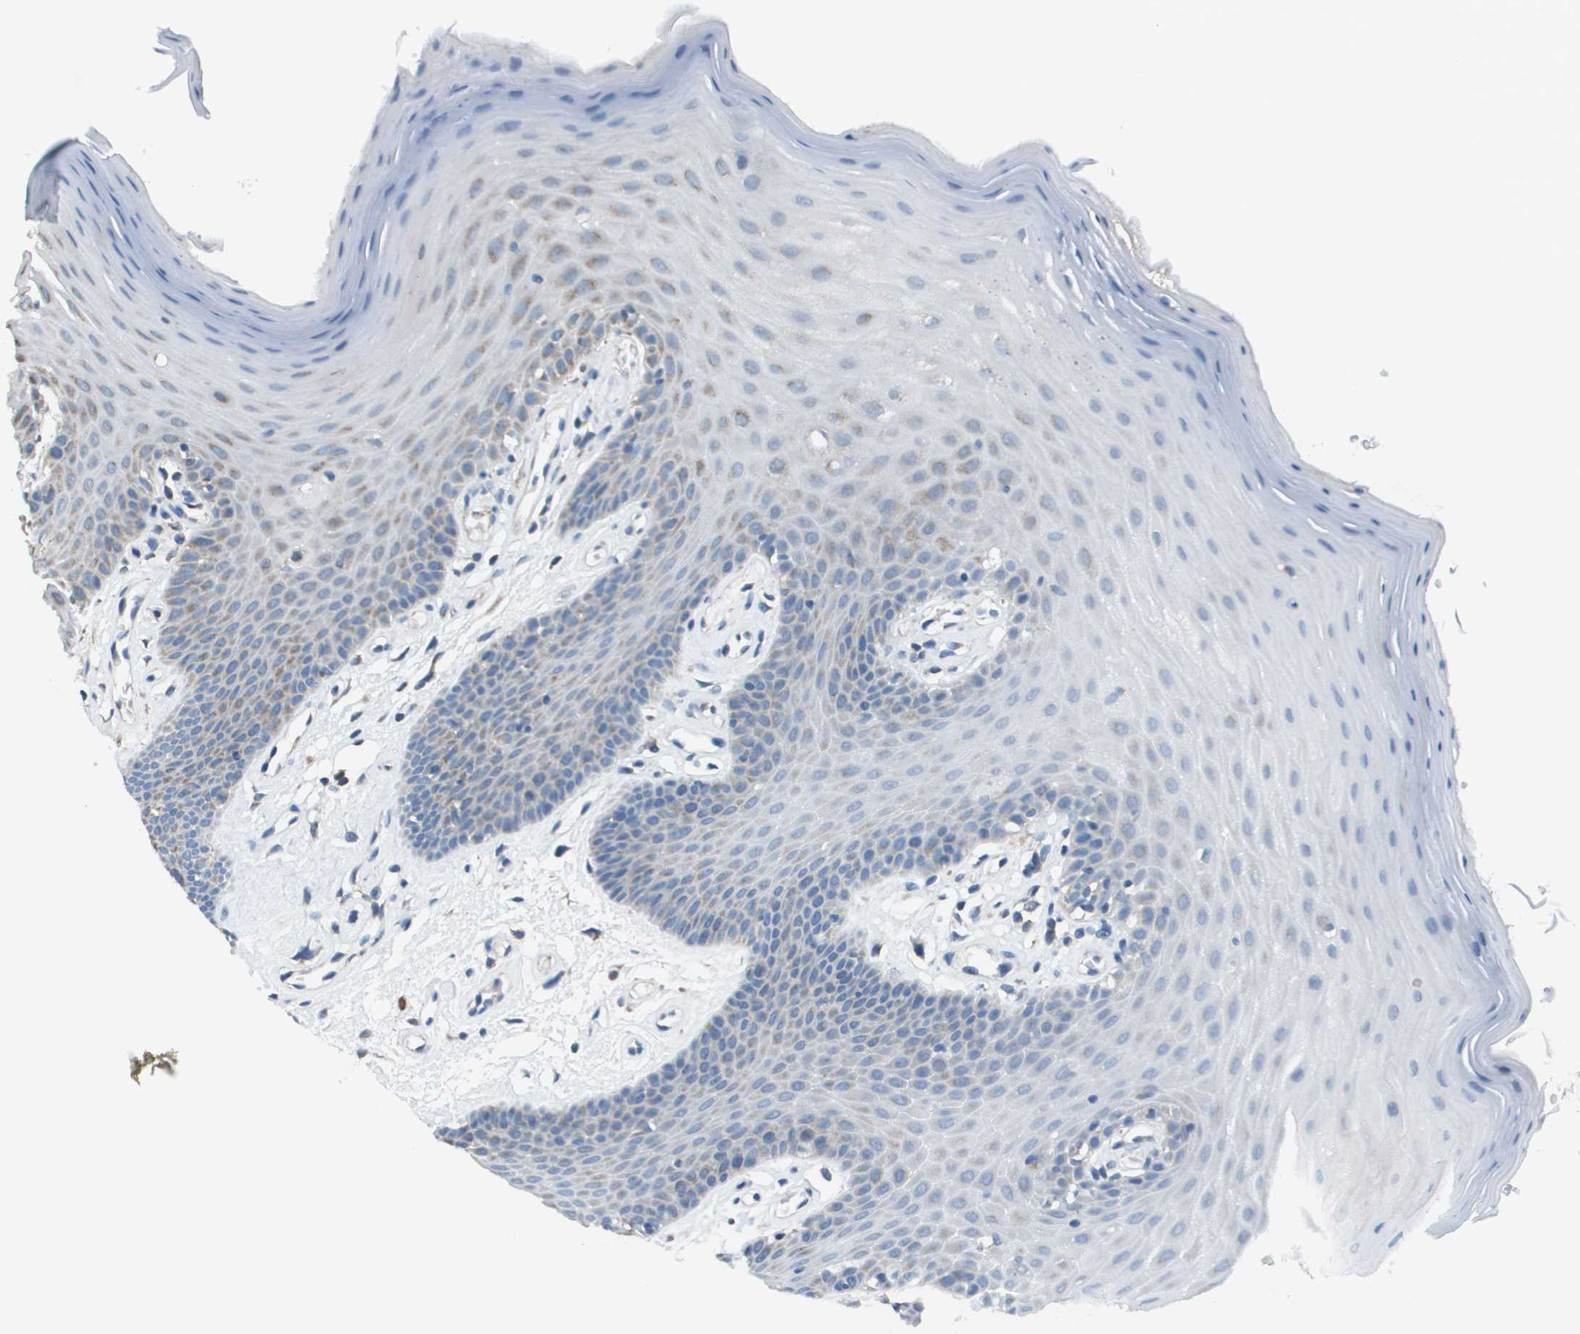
{"staining": {"intensity": "weak", "quantity": "<25%", "location": "cytoplasmic/membranous"}, "tissue": "oral mucosa", "cell_type": "Squamous epithelial cells", "image_type": "normal", "snomed": [{"axis": "morphology", "description": "Normal tissue, NOS"}, {"axis": "morphology", "description": "Squamous cell carcinoma, NOS"}, {"axis": "topography", "description": "Skeletal muscle"}, {"axis": "topography", "description": "Adipose tissue"}, {"axis": "topography", "description": "Vascular tissue"}, {"axis": "topography", "description": "Oral tissue"}, {"axis": "topography", "description": "Peripheral nerve tissue"}, {"axis": "topography", "description": "Head-Neck"}], "caption": "Immunohistochemistry (IHC) of benign oral mucosa demonstrates no staining in squamous epithelial cells. (DAB (3,3'-diaminobenzidine) immunohistochemistry (IHC), high magnification).", "gene": "FH", "patient": {"sex": "male", "age": 71}}